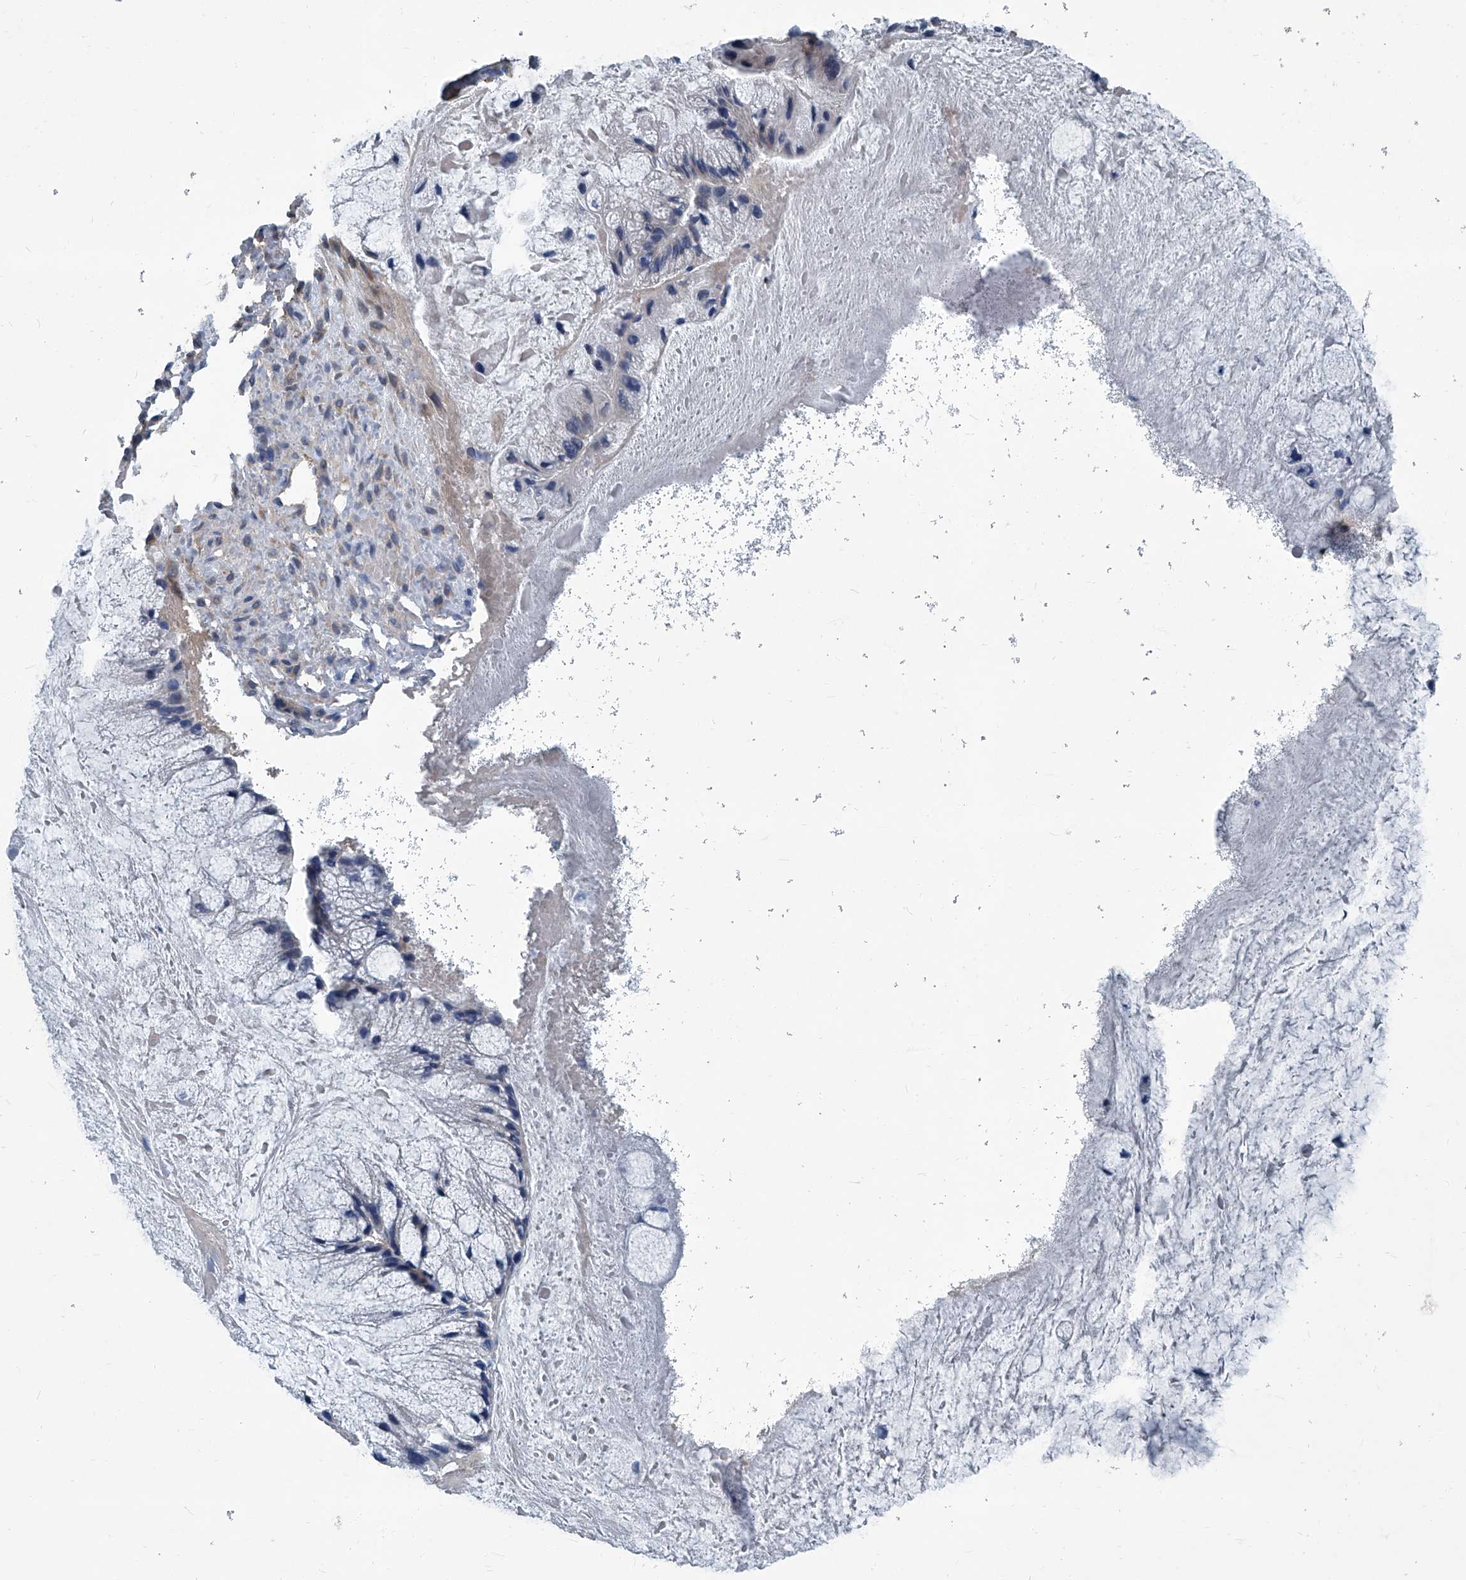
{"staining": {"intensity": "negative", "quantity": "none", "location": "none"}, "tissue": "ovarian cancer", "cell_type": "Tumor cells", "image_type": "cancer", "snomed": [{"axis": "morphology", "description": "Cystadenocarcinoma, mucinous, NOS"}, {"axis": "topography", "description": "Ovary"}], "caption": "Immunohistochemistry image of human mucinous cystadenocarcinoma (ovarian) stained for a protein (brown), which displays no staining in tumor cells.", "gene": "SEPTIN7", "patient": {"sex": "female", "age": 37}}